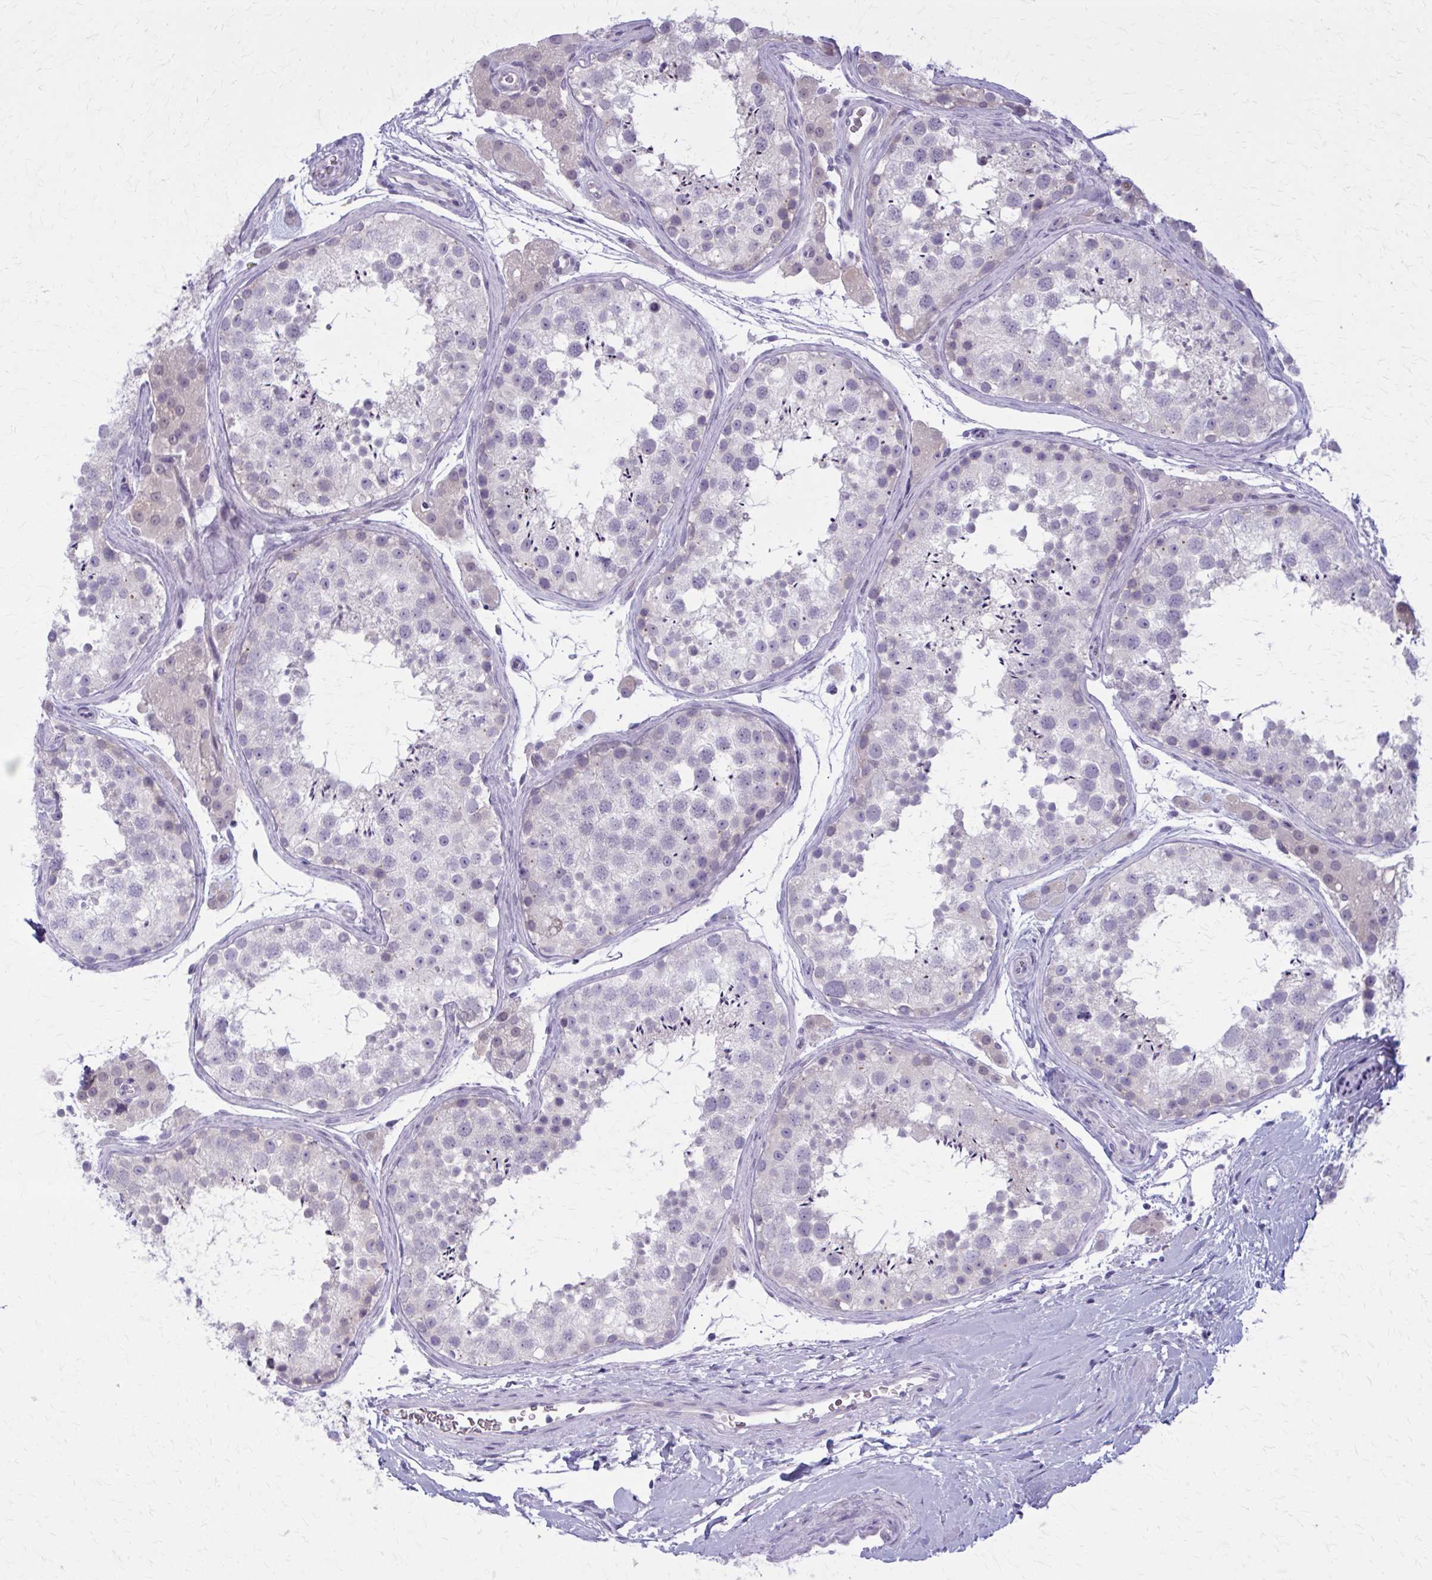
{"staining": {"intensity": "weak", "quantity": "<25%", "location": "cytoplasmic/membranous"}, "tissue": "testis", "cell_type": "Cells in seminiferous ducts", "image_type": "normal", "snomed": [{"axis": "morphology", "description": "Normal tissue, NOS"}, {"axis": "topography", "description": "Testis"}], "caption": "Normal testis was stained to show a protein in brown. There is no significant expression in cells in seminiferous ducts. (Immunohistochemistry (ihc), brightfield microscopy, high magnification).", "gene": "CD38", "patient": {"sex": "male", "age": 41}}